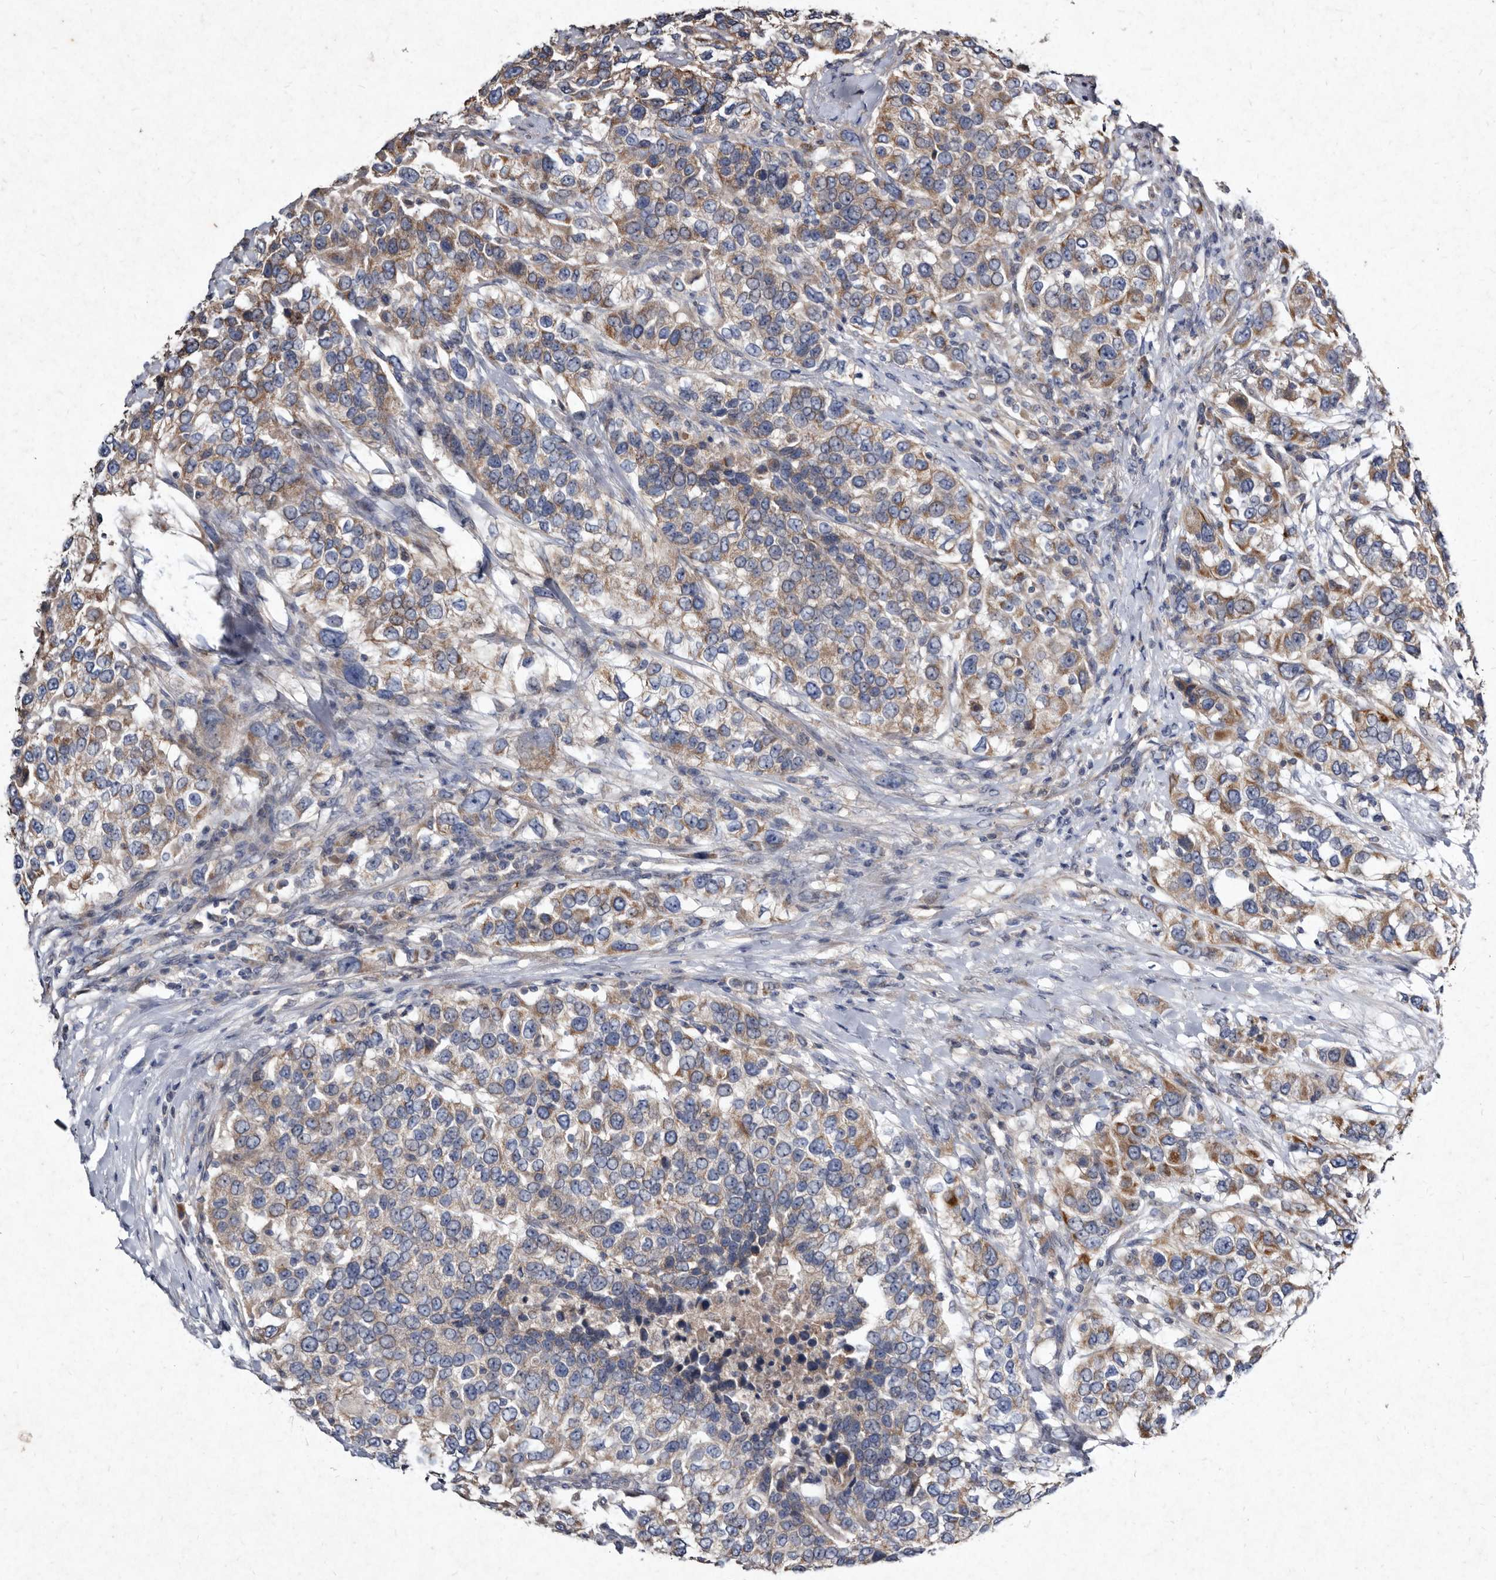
{"staining": {"intensity": "moderate", "quantity": ">75%", "location": "cytoplasmic/membranous"}, "tissue": "urothelial cancer", "cell_type": "Tumor cells", "image_type": "cancer", "snomed": [{"axis": "morphology", "description": "Urothelial carcinoma, High grade"}, {"axis": "topography", "description": "Urinary bladder"}], "caption": "Immunohistochemical staining of urothelial carcinoma (high-grade) exhibits medium levels of moderate cytoplasmic/membranous staining in about >75% of tumor cells.", "gene": "YPEL3", "patient": {"sex": "female", "age": 80}}